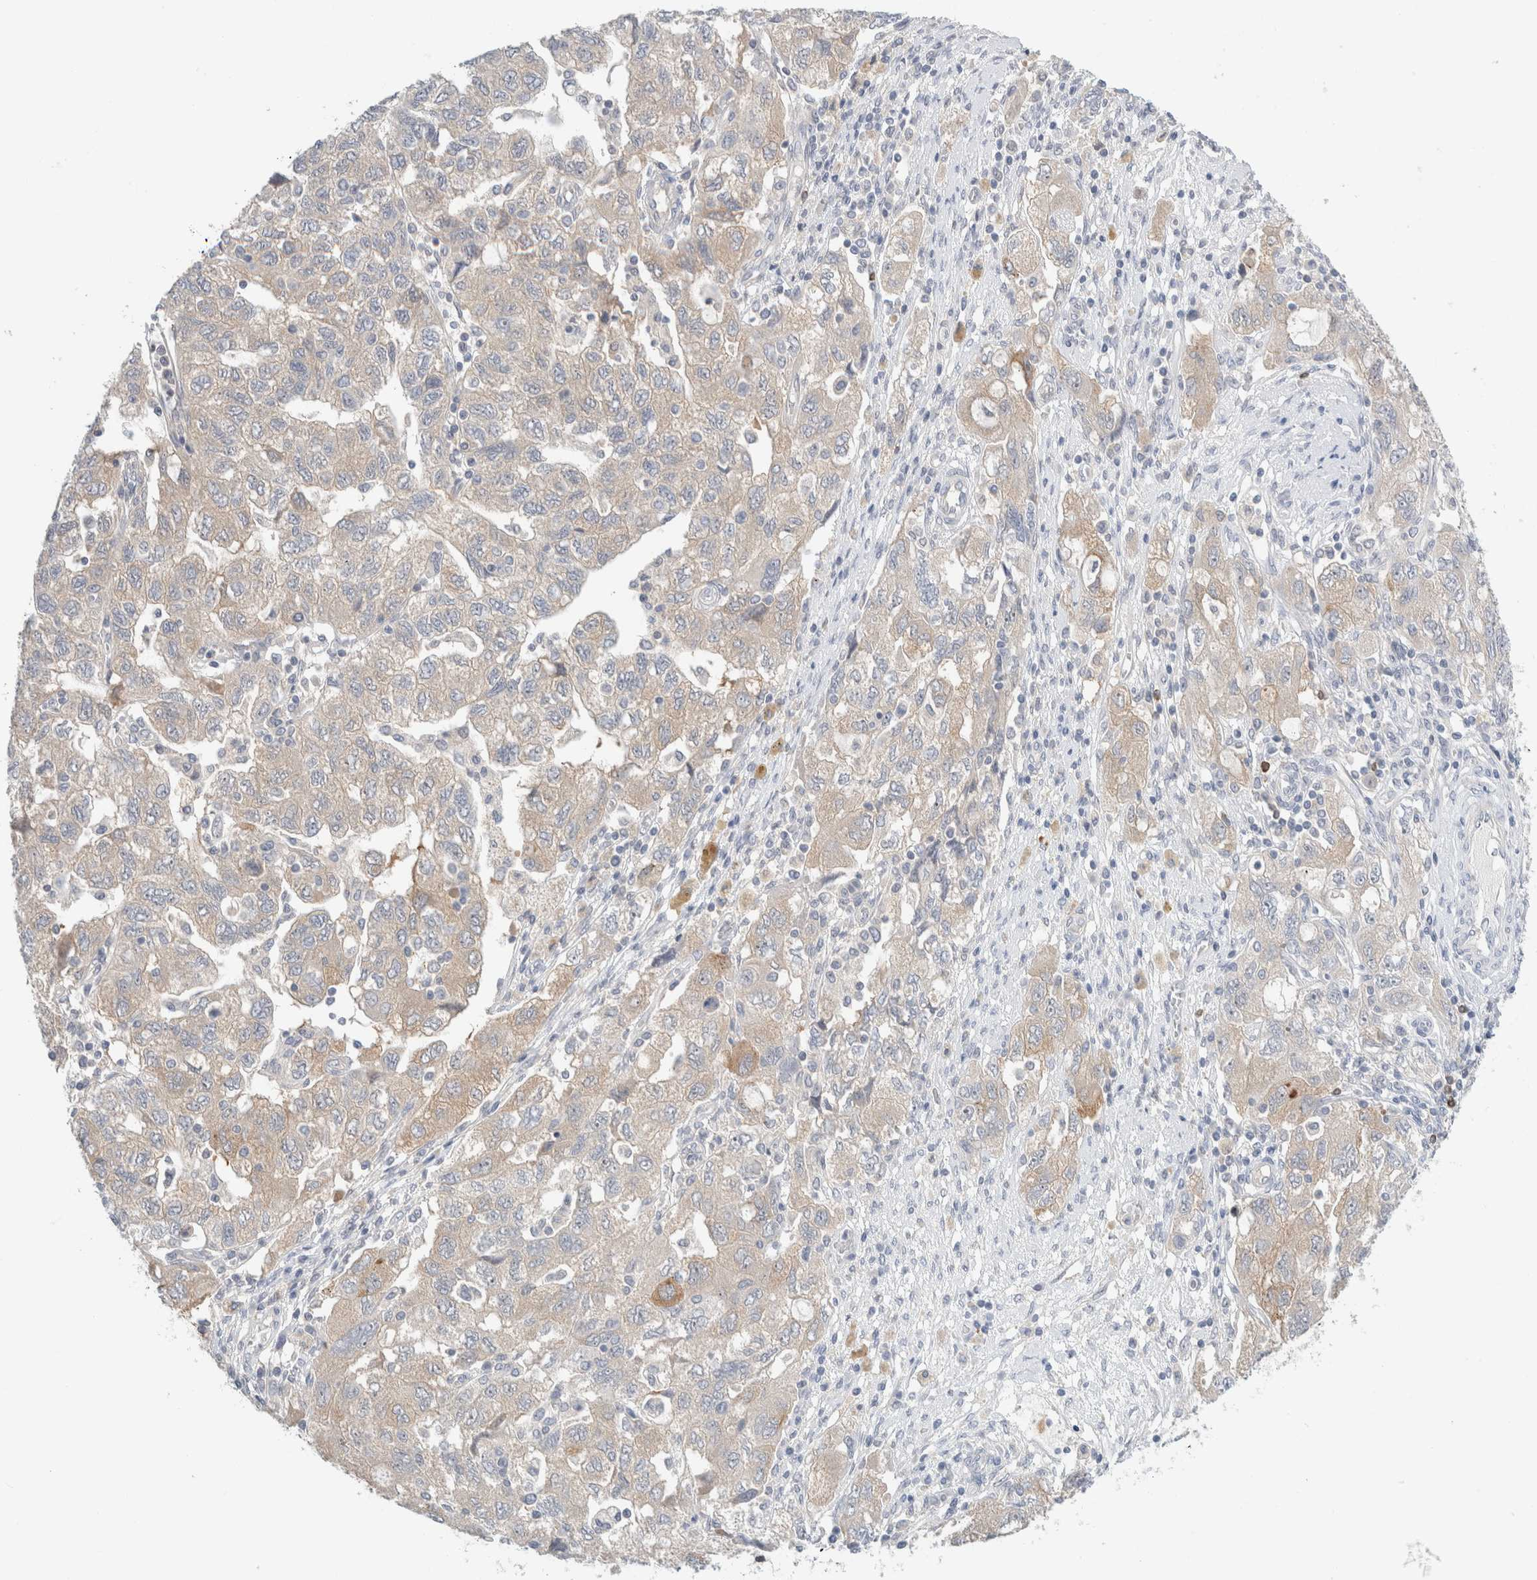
{"staining": {"intensity": "weak", "quantity": "25%-75%", "location": "cytoplasmic/membranous"}, "tissue": "ovarian cancer", "cell_type": "Tumor cells", "image_type": "cancer", "snomed": [{"axis": "morphology", "description": "Carcinoma, NOS"}, {"axis": "morphology", "description": "Cystadenocarcinoma, serous, NOS"}, {"axis": "topography", "description": "Ovary"}], "caption": "Immunohistochemical staining of human ovarian cancer reveals low levels of weak cytoplasmic/membranous expression in about 25%-75% of tumor cells.", "gene": "SDR16C5", "patient": {"sex": "female", "age": 69}}